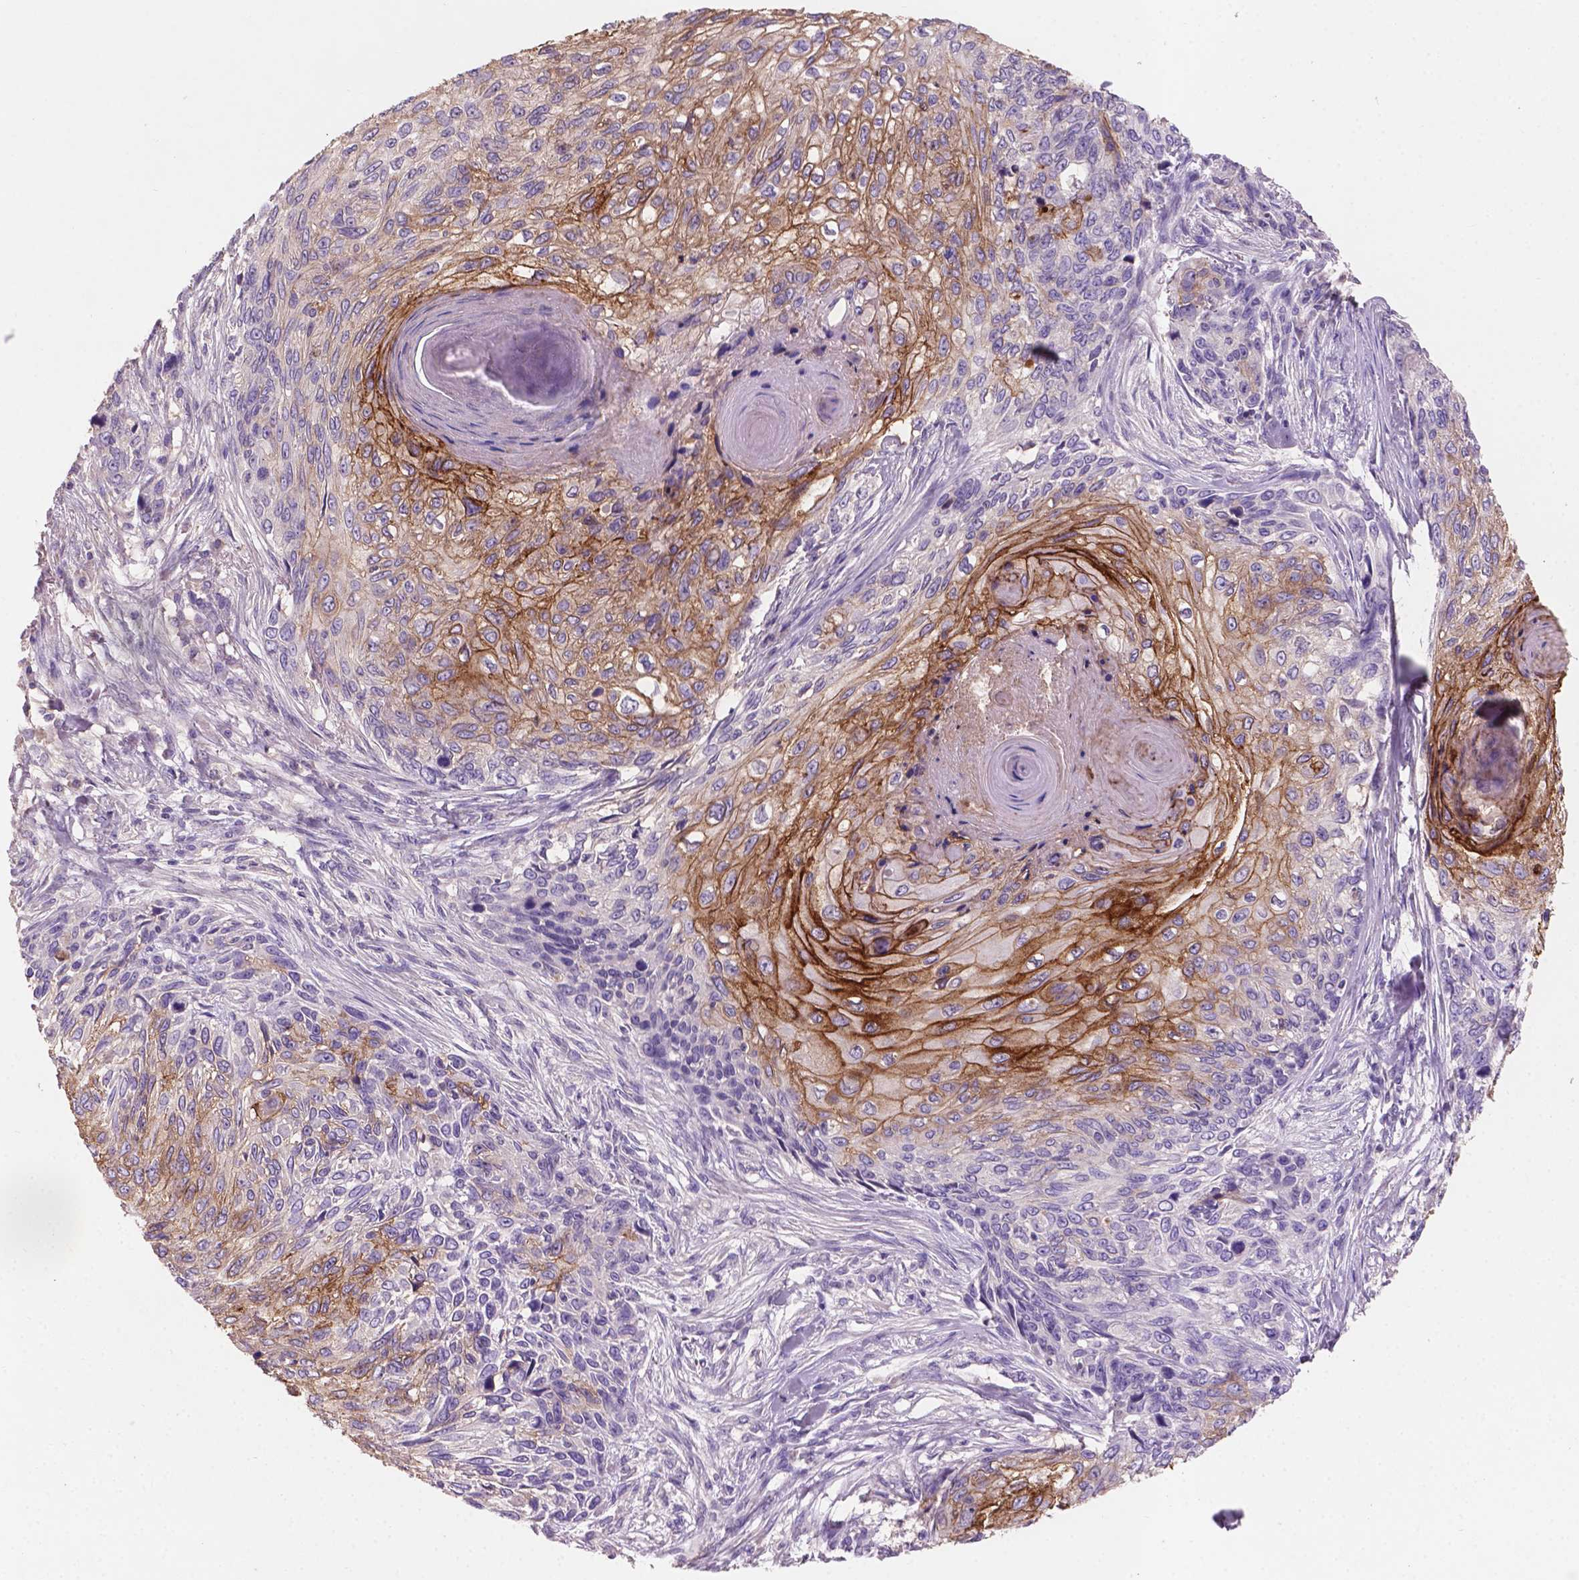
{"staining": {"intensity": "strong", "quantity": "25%-75%", "location": "cytoplasmic/membranous"}, "tissue": "skin cancer", "cell_type": "Tumor cells", "image_type": "cancer", "snomed": [{"axis": "morphology", "description": "Squamous cell carcinoma, NOS"}, {"axis": "topography", "description": "Skin"}], "caption": "Brown immunohistochemical staining in human skin cancer (squamous cell carcinoma) displays strong cytoplasmic/membranous expression in about 25%-75% of tumor cells. Immunohistochemistry (ihc) stains the protein of interest in brown and the nuclei are stained blue.", "gene": "SBSN", "patient": {"sex": "male", "age": 92}}